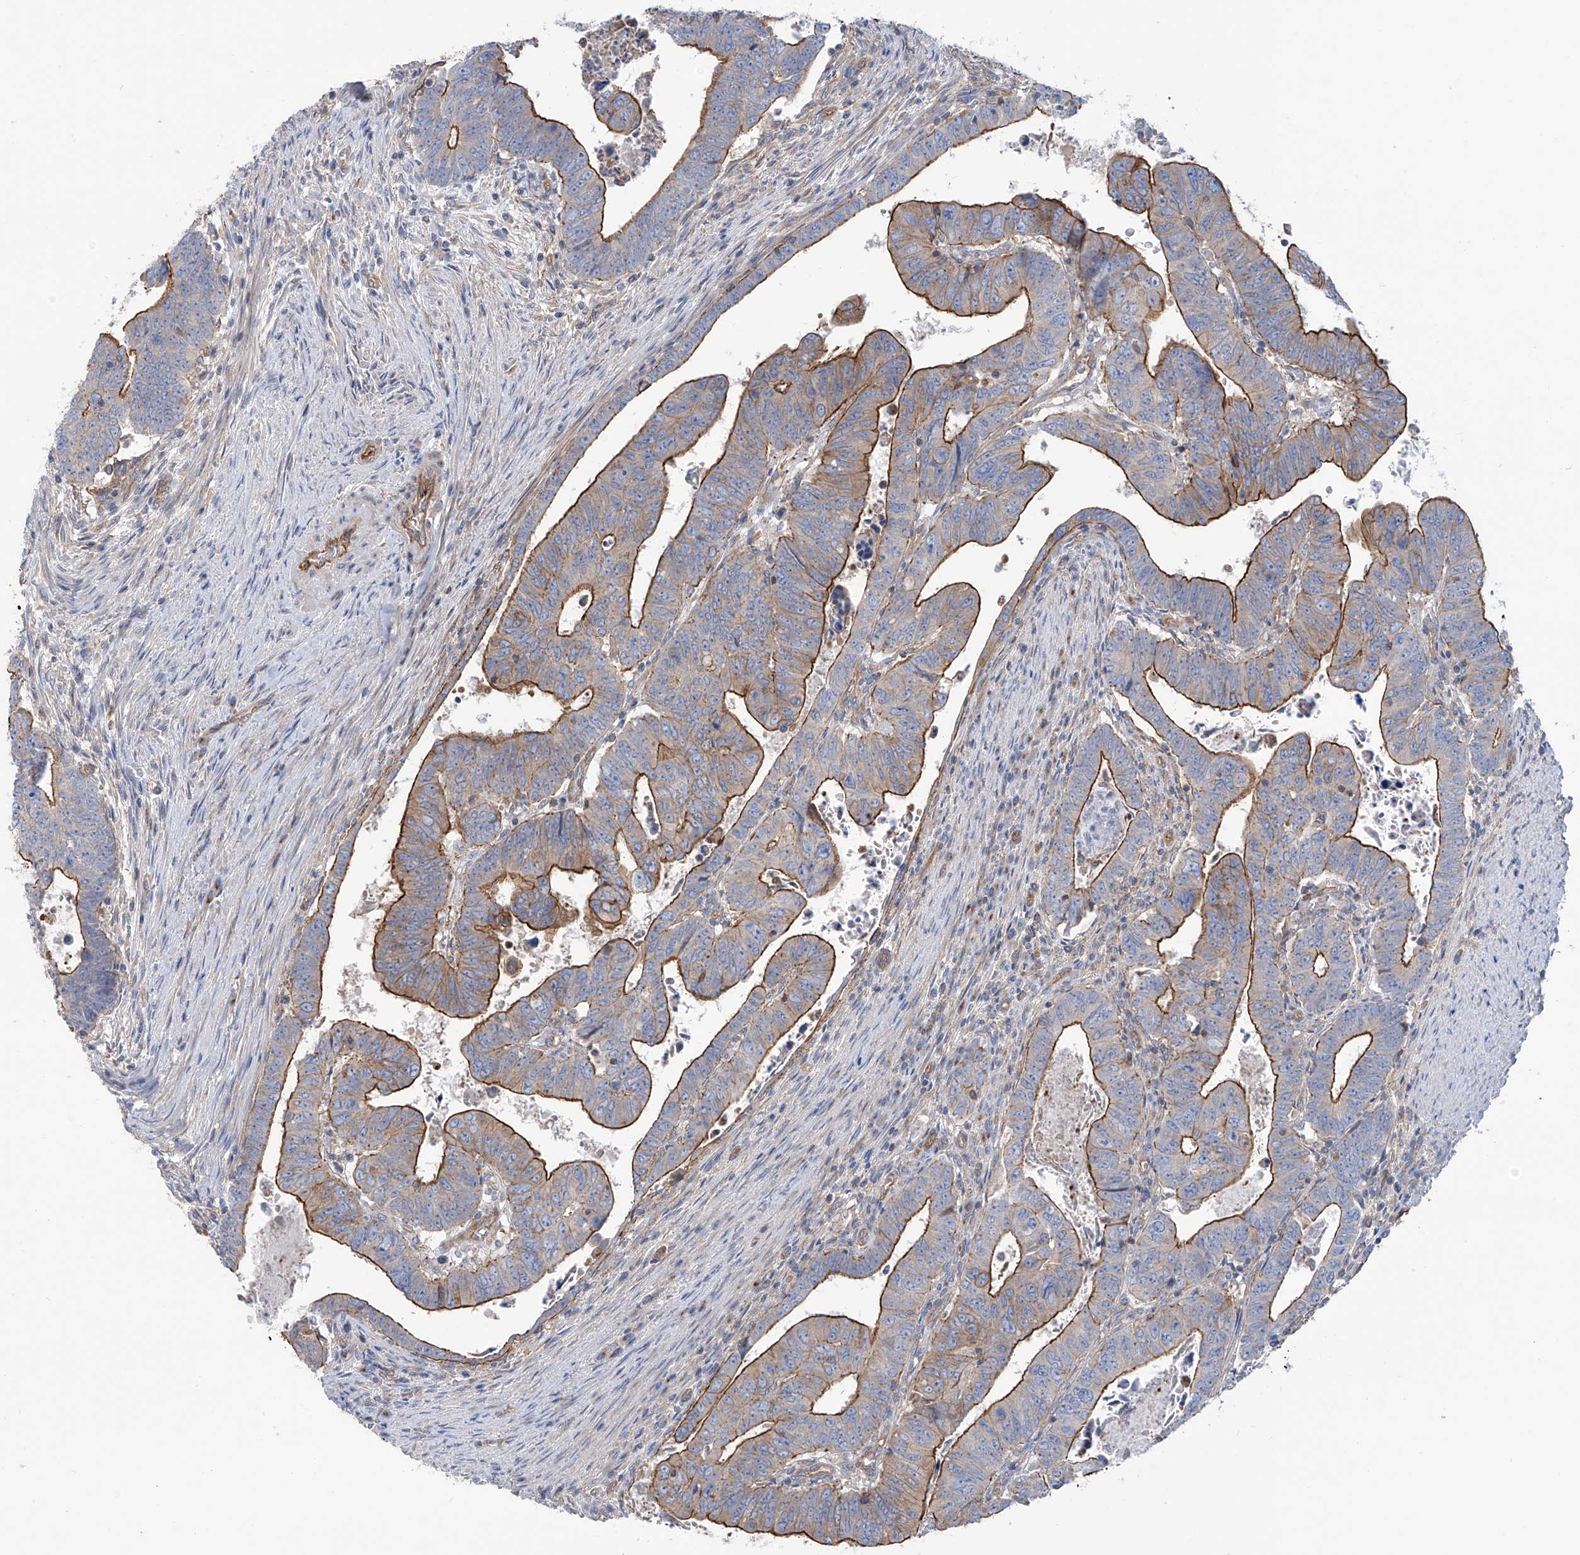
{"staining": {"intensity": "strong", "quantity": "25%-75%", "location": "cytoplasmic/membranous"}, "tissue": "colorectal cancer", "cell_type": "Tumor cells", "image_type": "cancer", "snomed": [{"axis": "morphology", "description": "Normal tissue, NOS"}, {"axis": "morphology", "description": "Adenocarcinoma, NOS"}, {"axis": "topography", "description": "Rectum"}], "caption": "Immunohistochemical staining of adenocarcinoma (colorectal) displays high levels of strong cytoplasmic/membranous protein expression in approximately 25%-75% of tumor cells.", "gene": "TMEM209", "patient": {"sex": "female", "age": 65}}